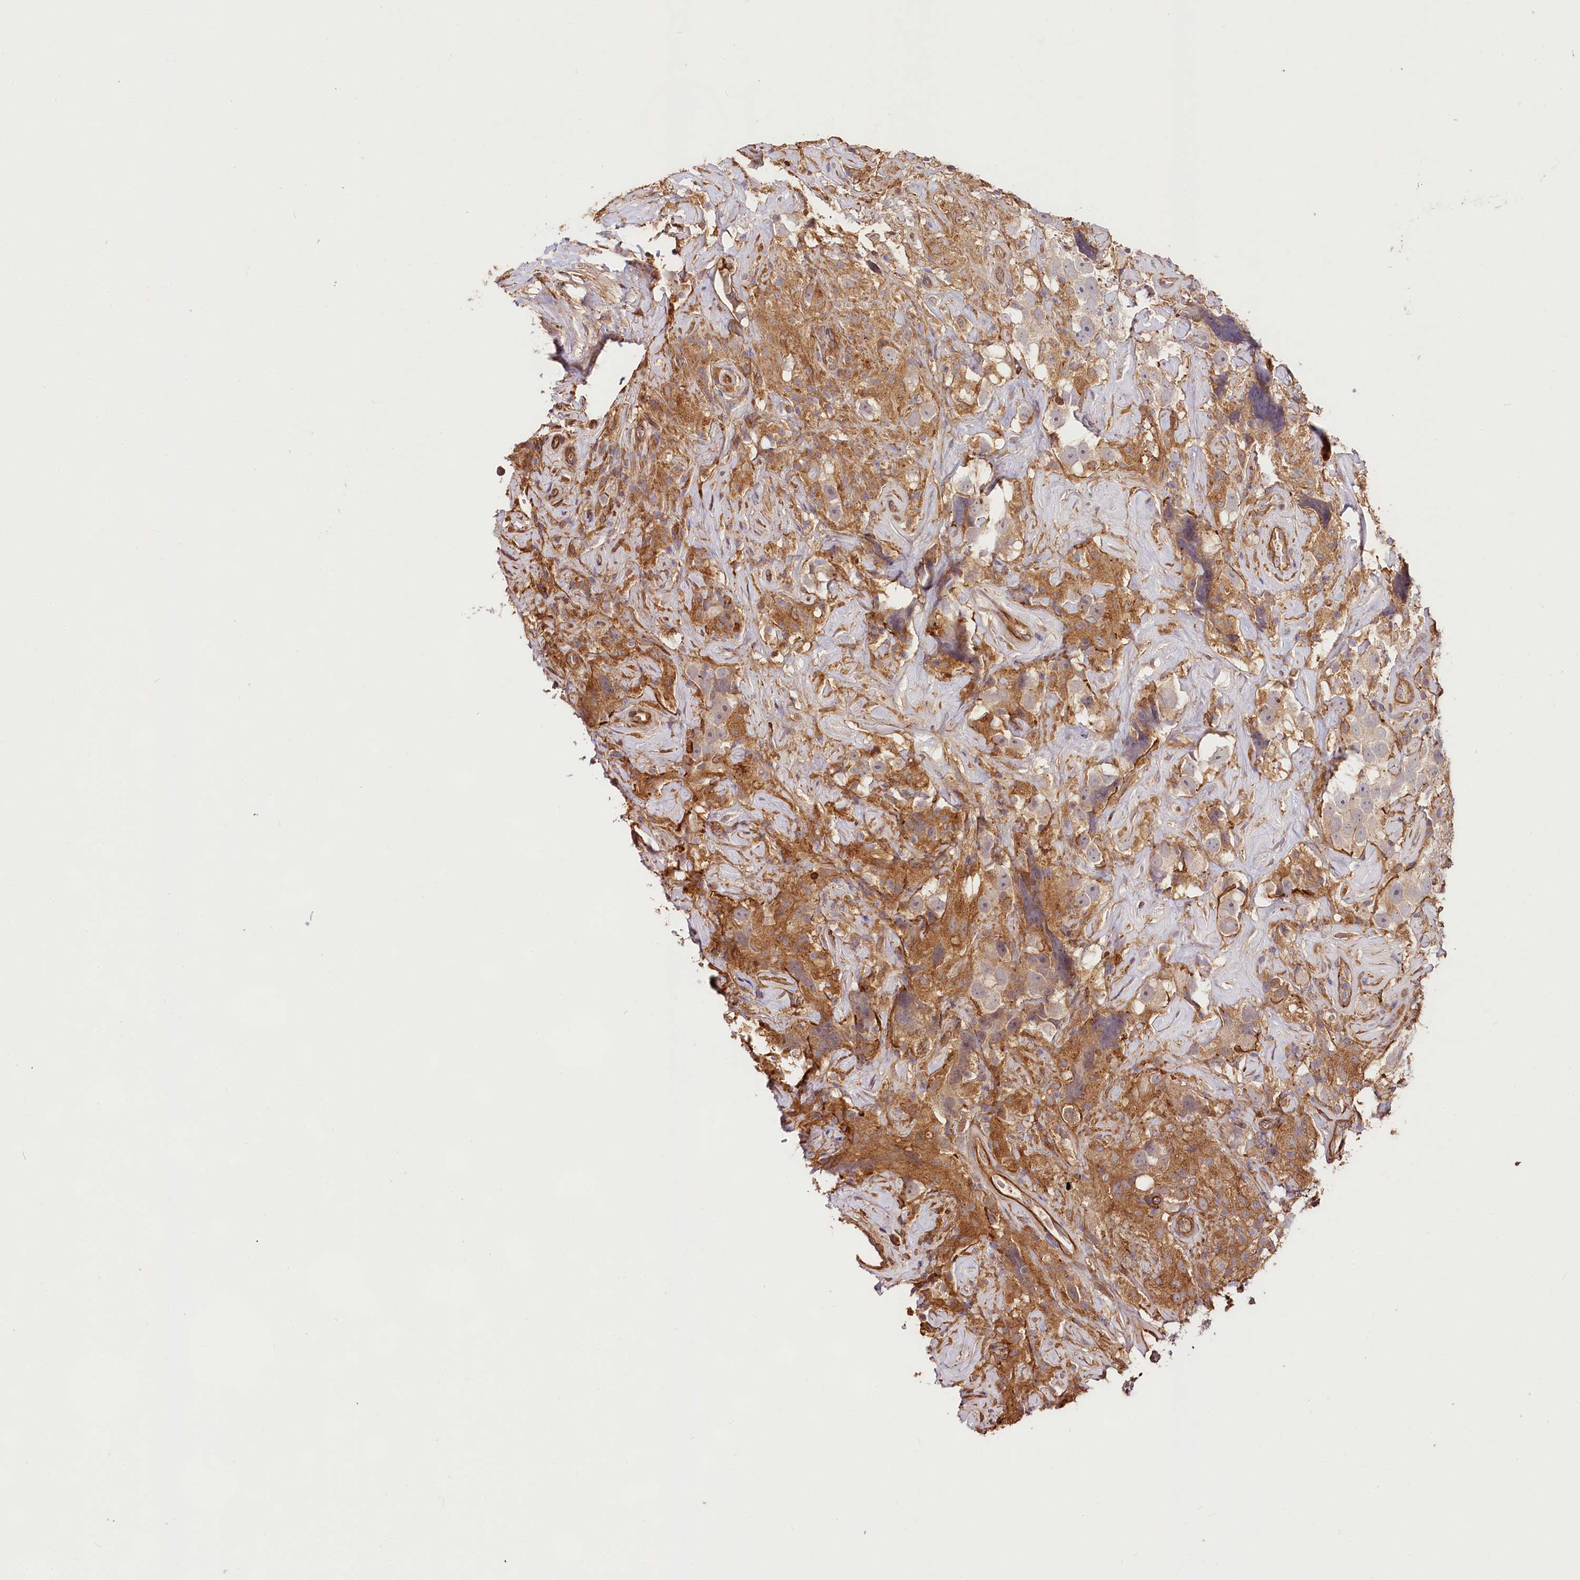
{"staining": {"intensity": "weak", "quantity": "<25%", "location": "cytoplasmic/membranous"}, "tissue": "testis cancer", "cell_type": "Tumor cells", "image_type": "cancer", "snomed": [{"axis": "morphology", "description": "Seminoma, NOS"}, {"axis": "topography", "description": "Testis"}], "caption": "The image shows no staining of tumor cells in seminoma (testis).", "gene": "CSAD", "patient": {"sex": "male", "age": 49}}